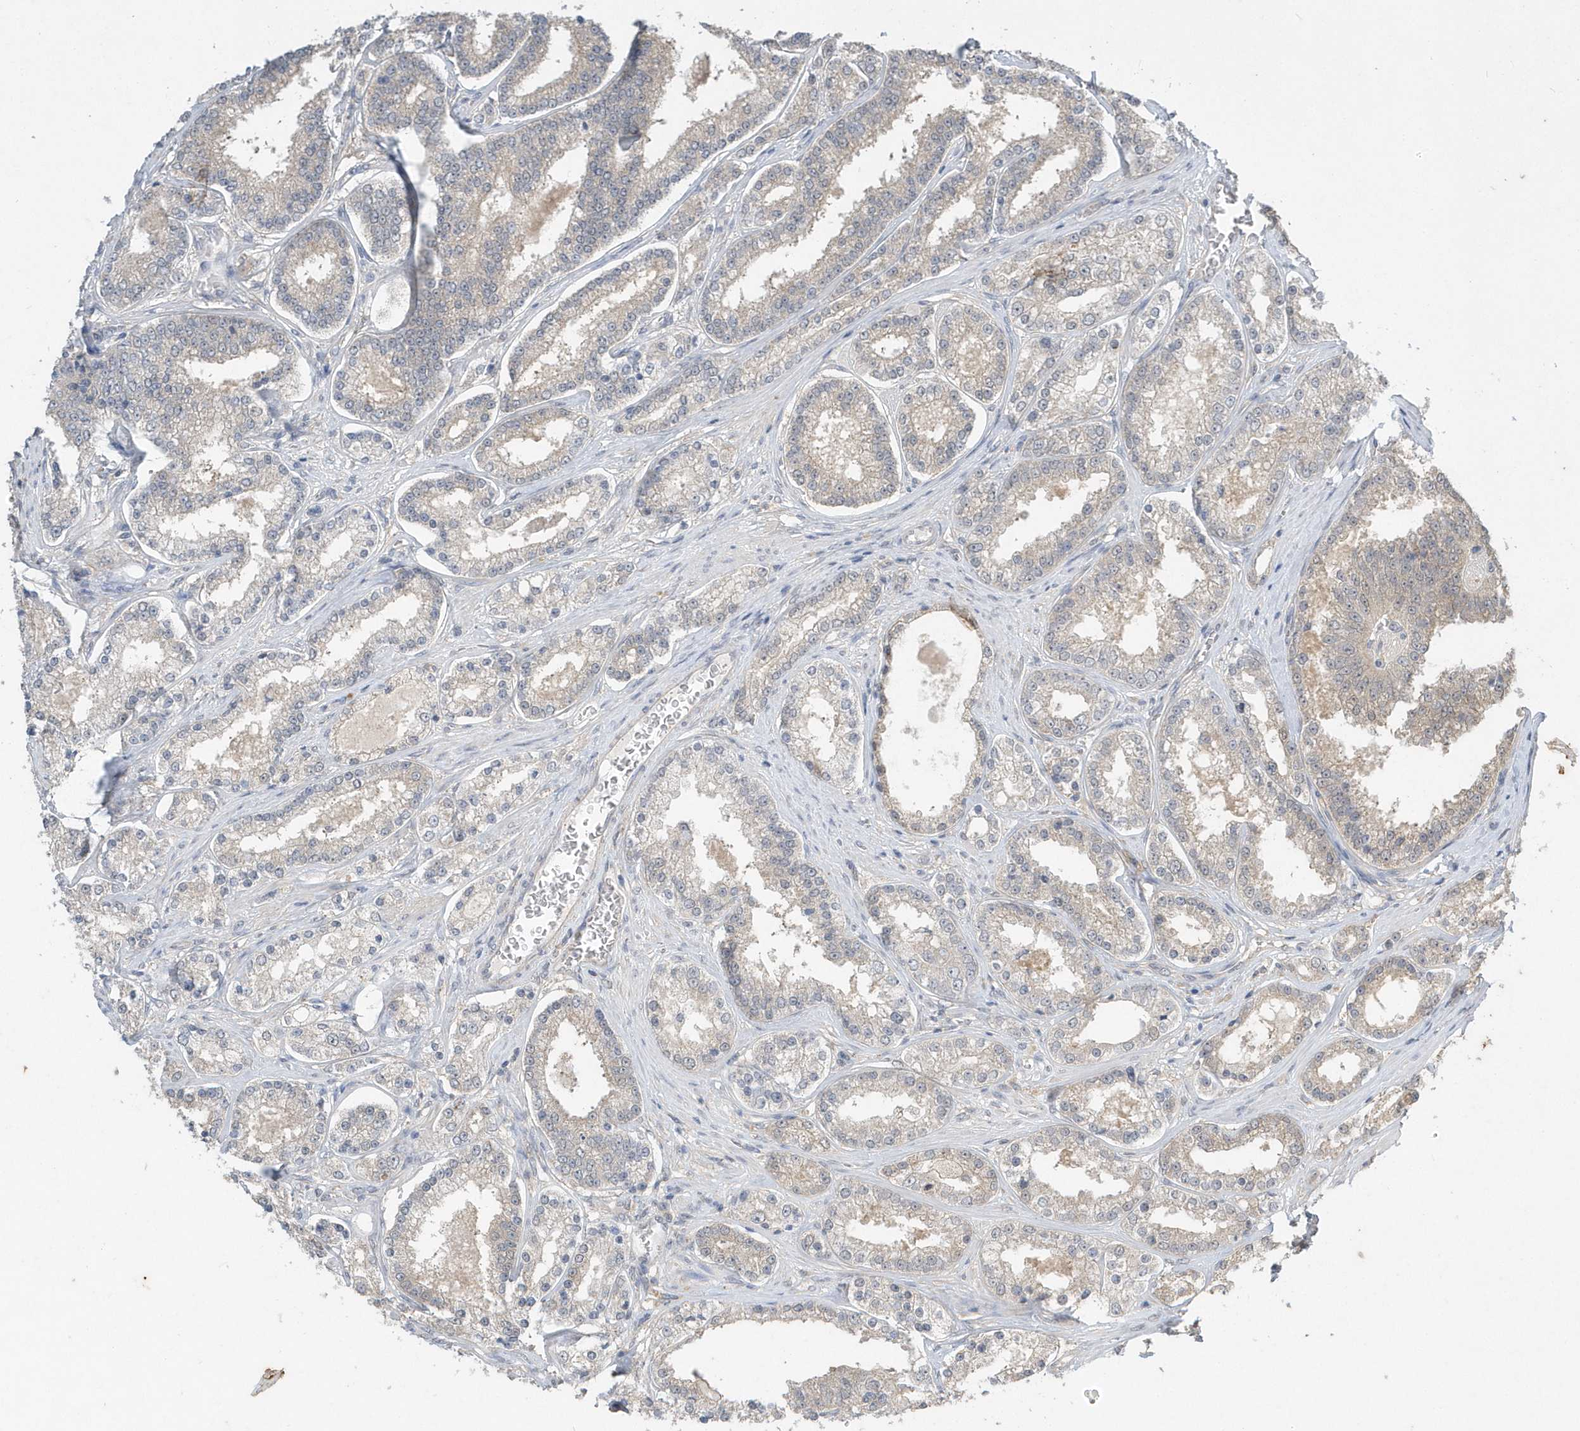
{"staining": {"intensity": "weak", "quantity": ">75%", "location": "cytoplasmic/membranous"}, "tissue": "prostate cancer", "cell_type": "Tumor cells", "image_type": "cancer", "snomed": [{"axis": "morphology", "description": "Normal tissue, NOS"}, {"axis": "morphology", "description": "Adenocarcinoma, High grade"}, {"axis": "topography", "description": "Prostate"}], "caption": "IHC photomicrograph of prostate high-grade adenocarcinoma stained for a protein (brown), which demonstrates low levels of weak cytoplasmic/membranous positivity in about >75% of tumor cells.", "gene": "AKR7A2", "patient": {"sex": "male", "age": 83}}